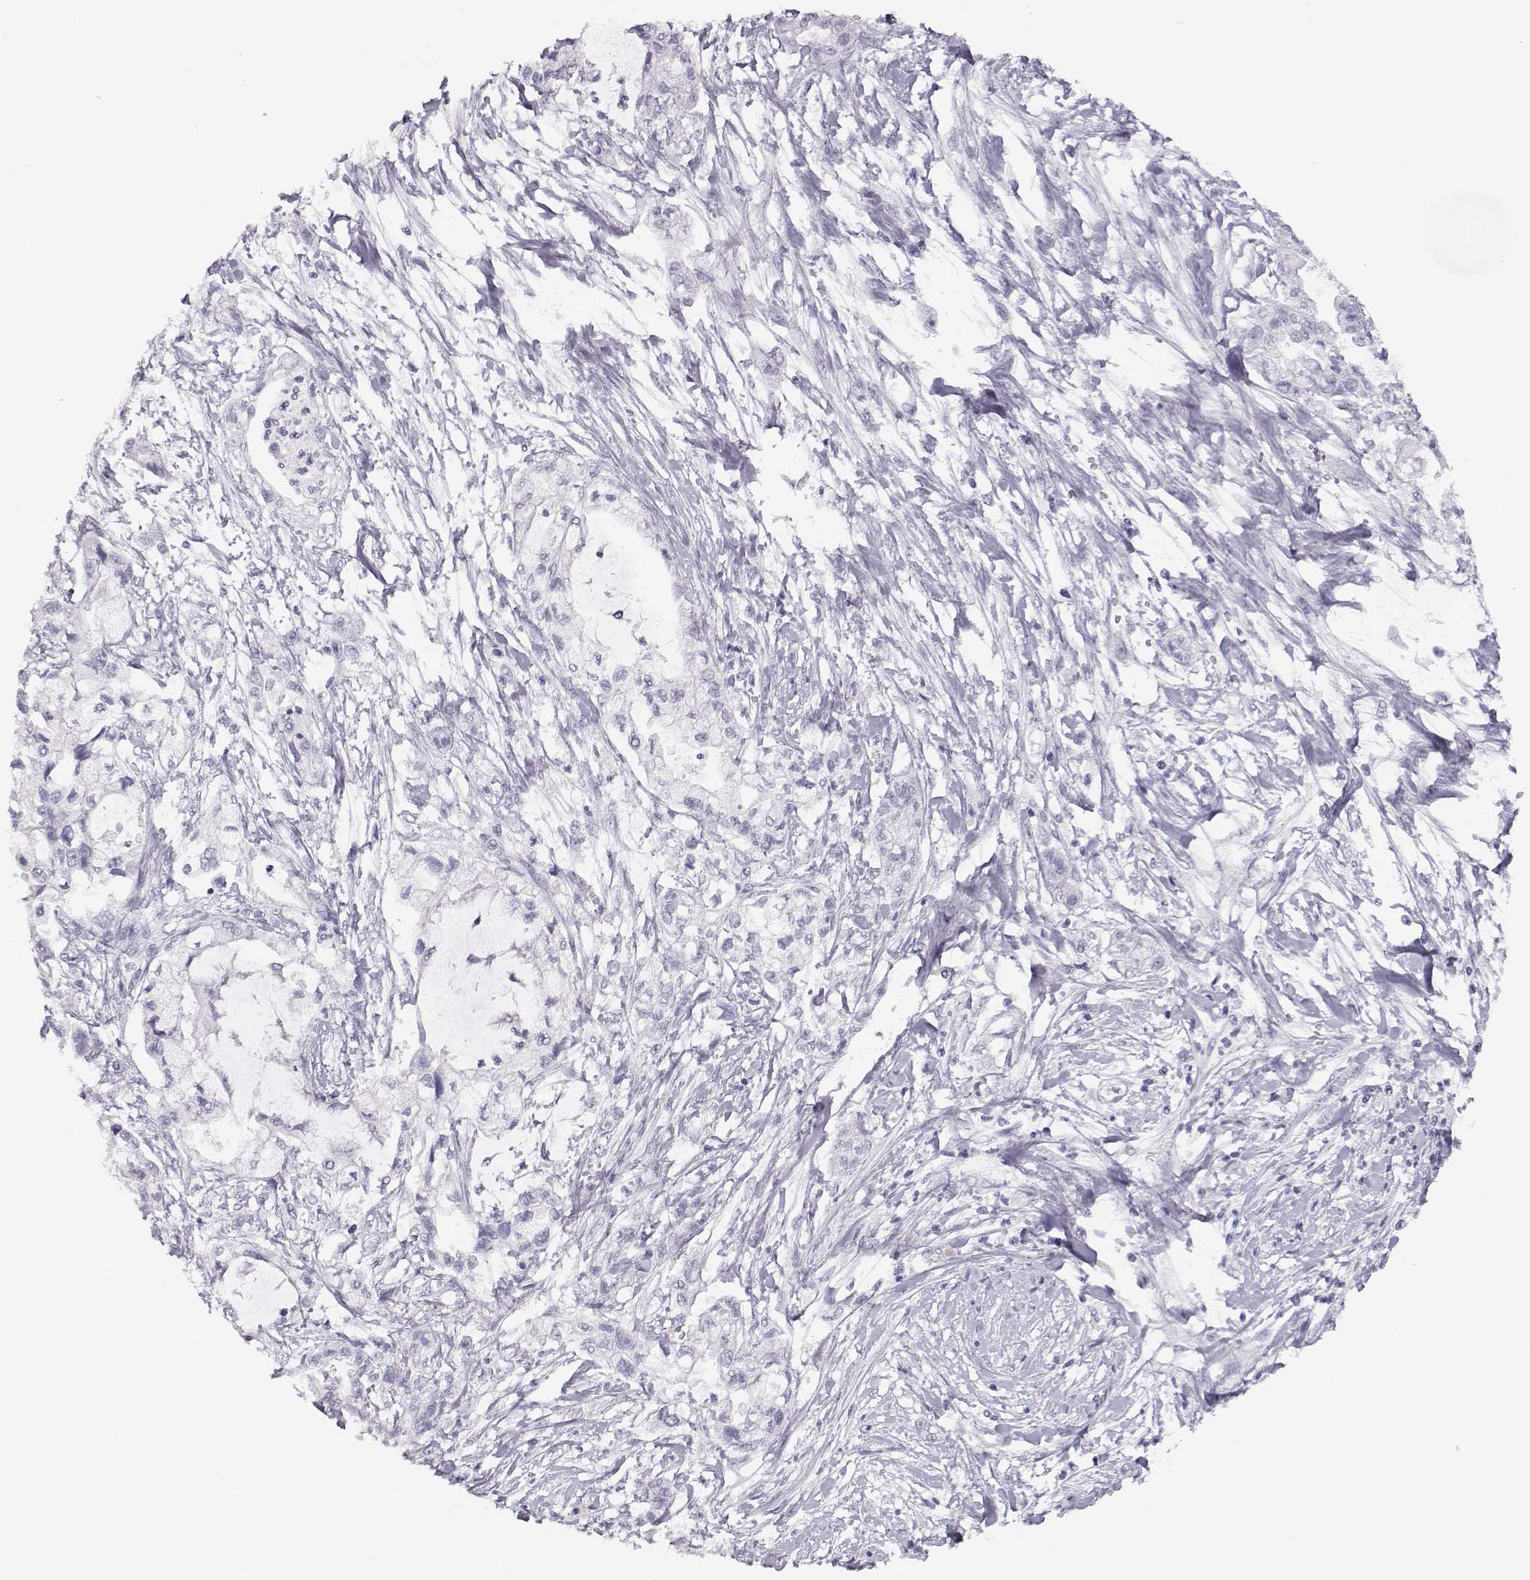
{"staining": {"intensity": "negative", "quantity": "none", "location": "none"}, "tissue": "pancreatic cancer", "cell_type": "Tumor cells", "image_type": "cancer", "snomed": [{"axis": "morphology", "description": "Adenocarcinoma, NOS"}, {"axis": "topography", "description": "Pancreas"}], "caption": "Immunohistochemistry micrograph of pancreatic cancer stained for a protein (brown), which displays no staining in tumor cells.", "gene": "IMPG1", "patient": {"sex": "male", "age": 54}}